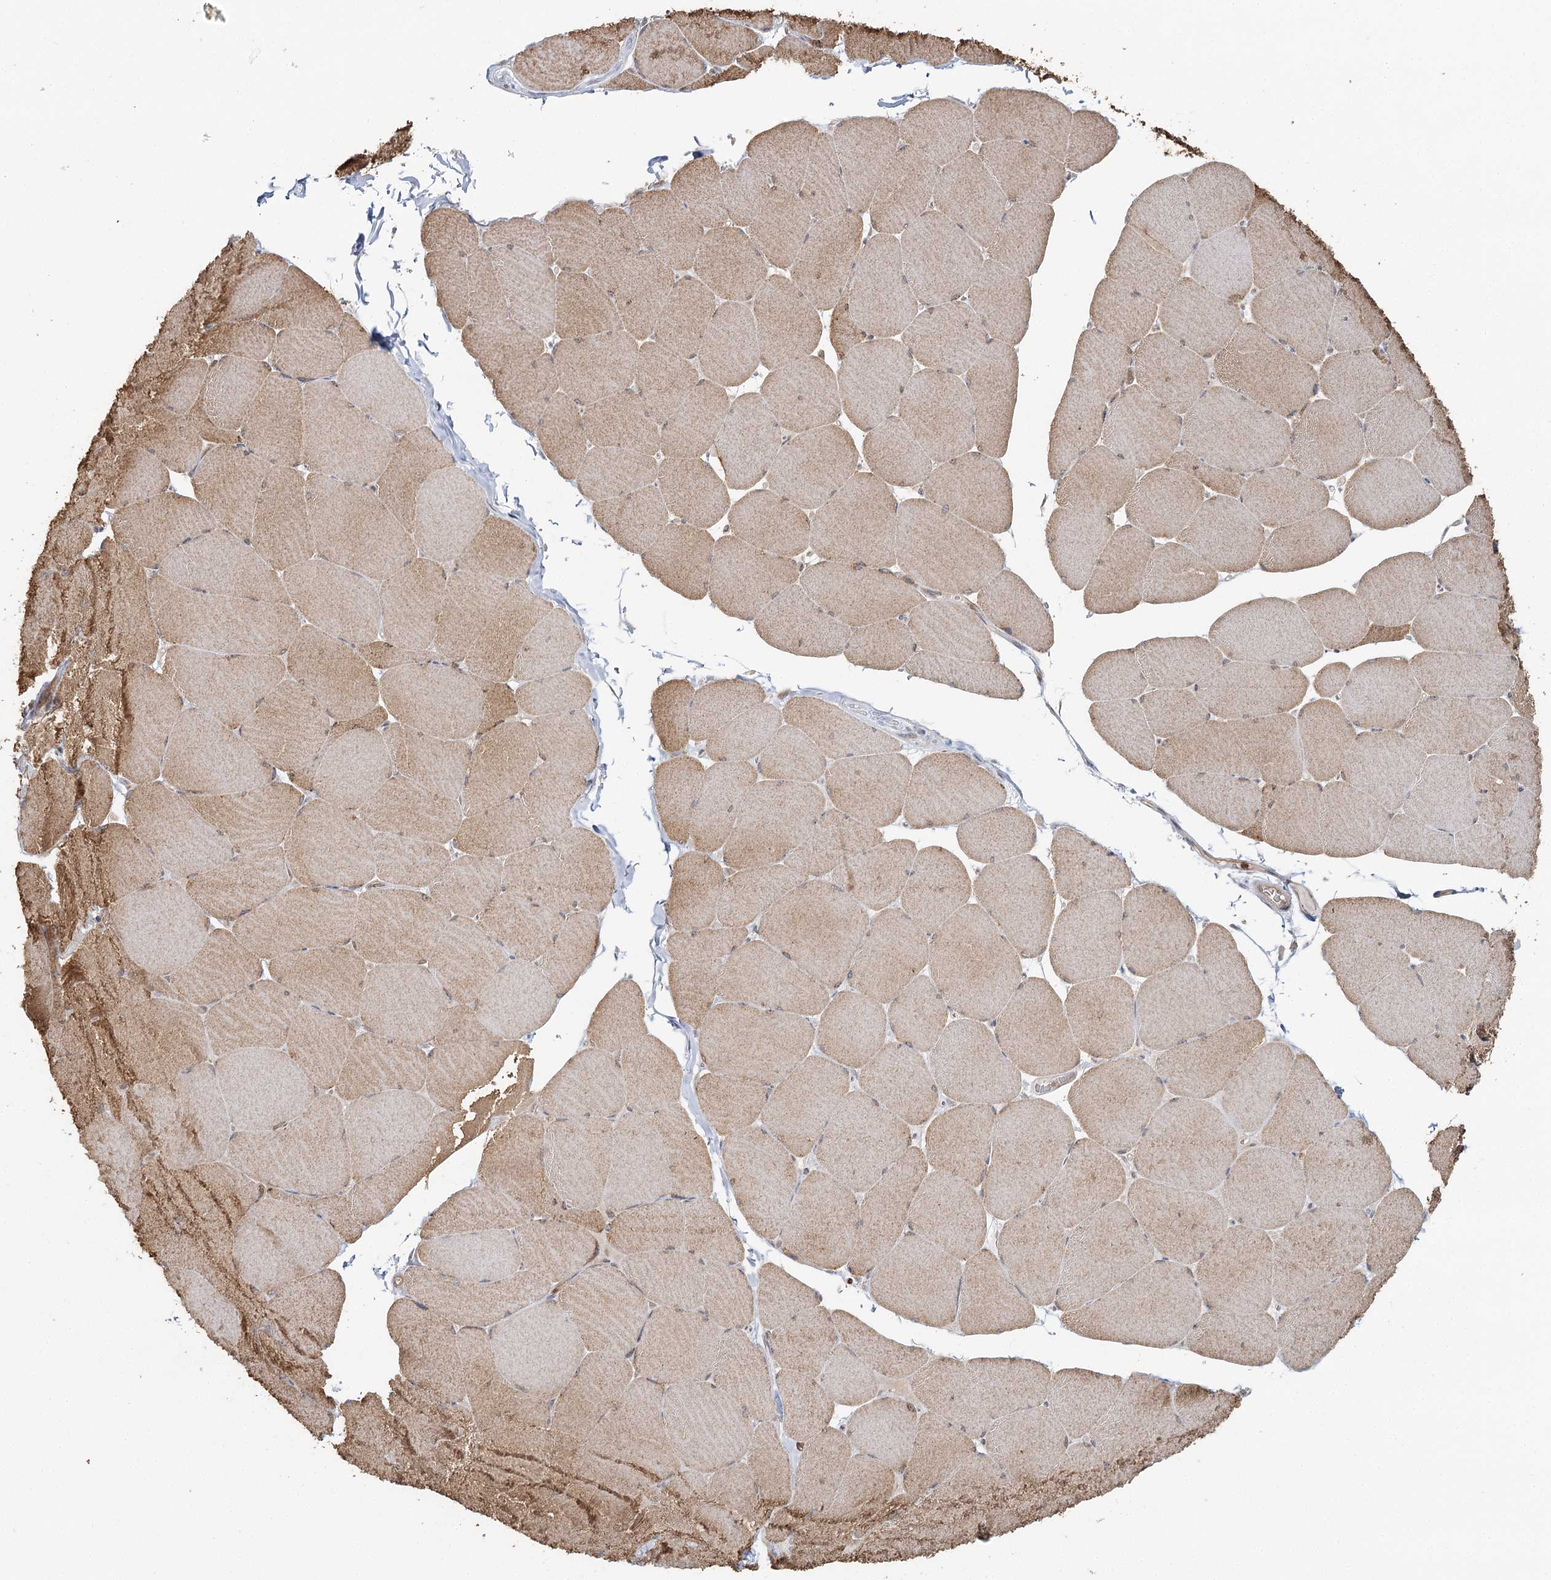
{"staining": {"intensity": "moderate", "quantity": ">75%", "location": "cytoplasmic/membranous"}, "tissue": "skeletal muscle", "cell_type": "Myocytes", "image_type": "normal", "snomed": [{"axis": "morphology", "description": "Normal tissue, NOS"}, {"axis": "topography", "description": "Skeletal muscle"}, {"axis": "topography", "description": "Head-Neck"}], "caption": "DAB immunohistochemical staining of normal skeletal muscle reveals moderate cytoplasmic/membranous protein staining in approximately >75% of myocytes.", "gene": "FAM120B", "patient": {"sex": "male", "age": 66}}